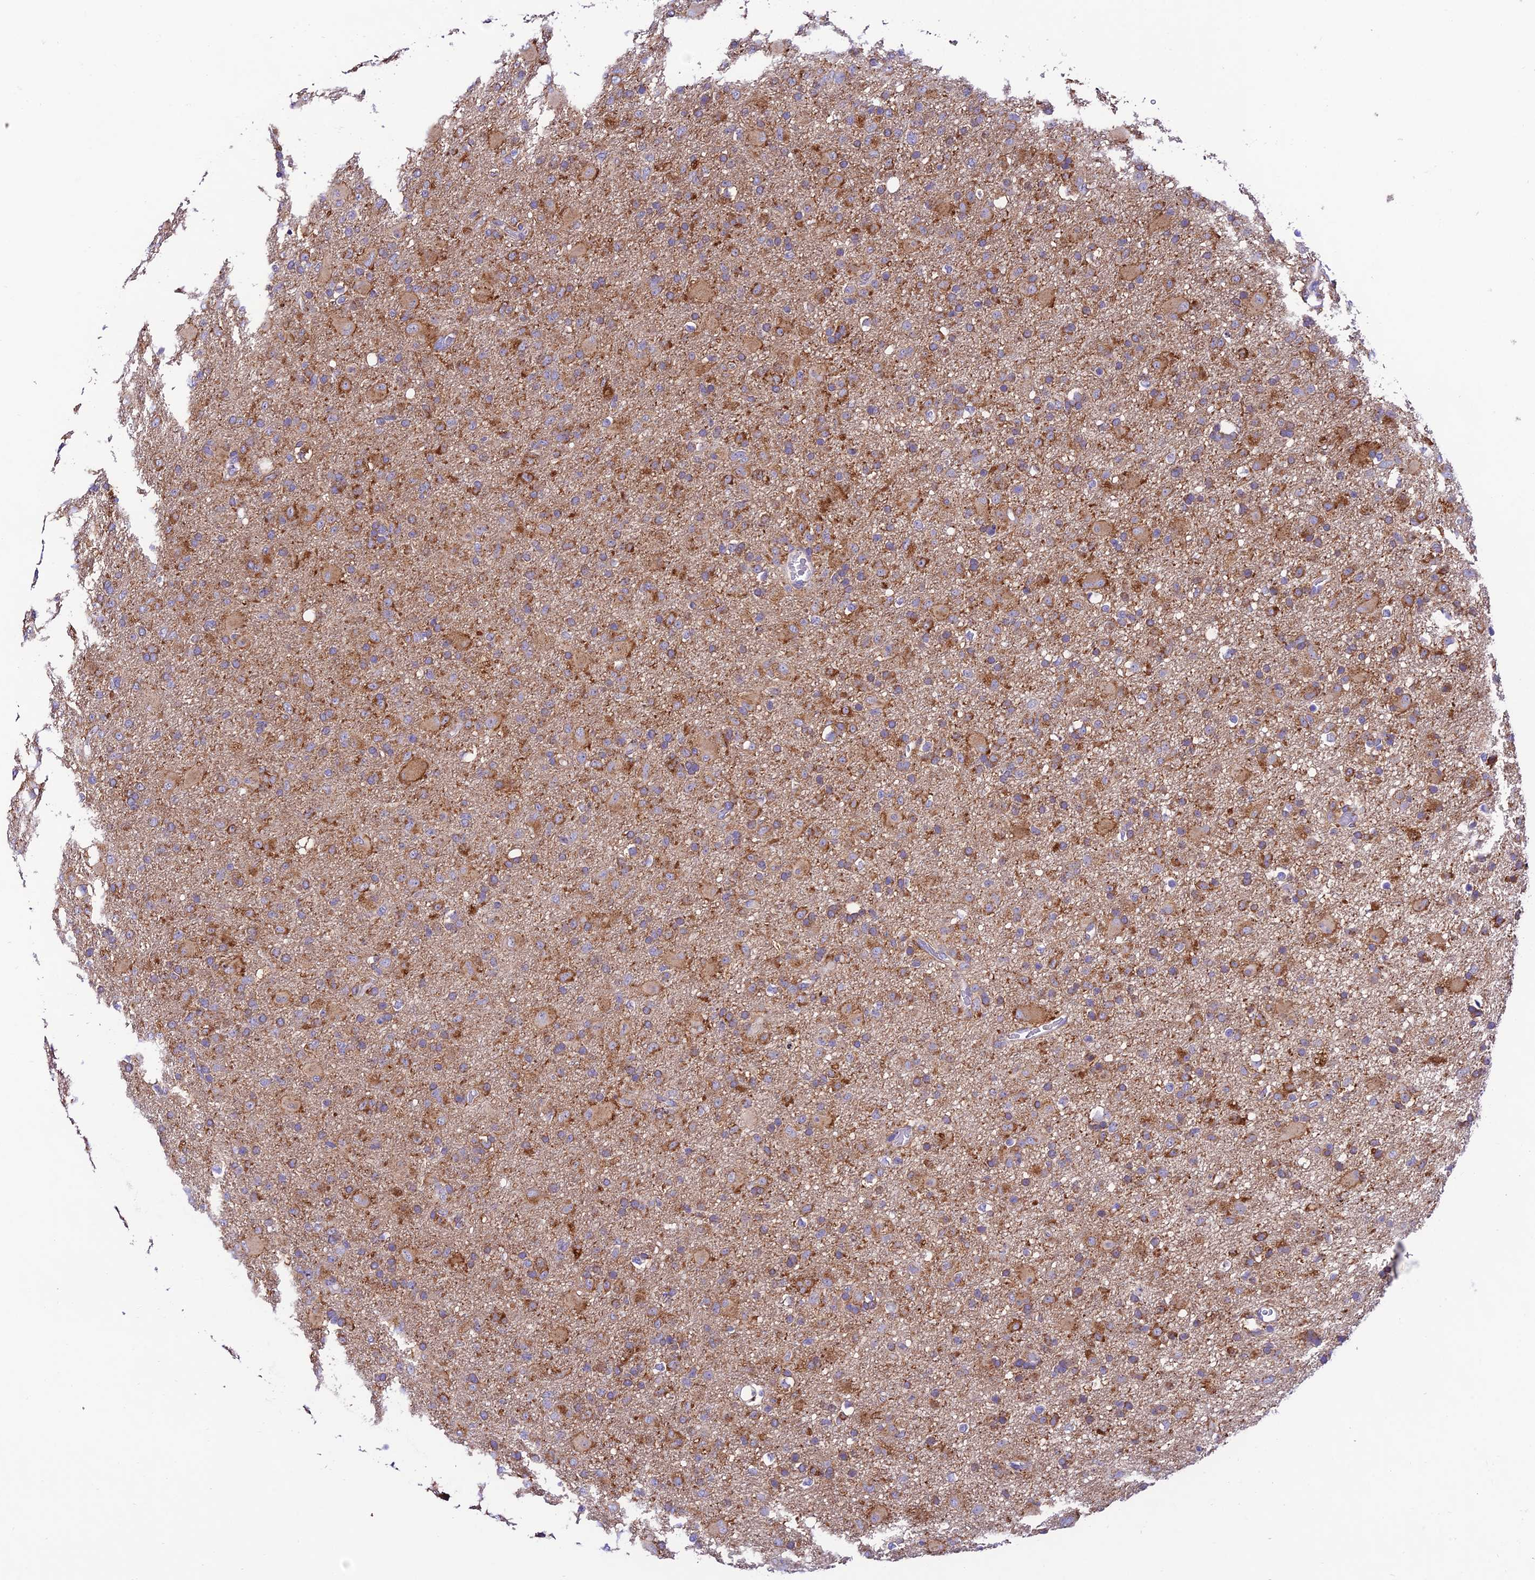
{"staining": {"intensity": "moderate", "quantity": "<25%", "location": "cytoplasmic/membranous"}, "tissue": "glioma", "cell_type": "Tumor cells", "image_type": "cancer", "snomed": [{"axis": "morphology", "description": "Glioma, malignant, Low grade"}, {"axis": "topography", "description": "Brain"}], "caption": "This photomicrograph exhibits malignant glioma (low-grade) stained with immunohistochemistry to label a protein in brown. The cytoplasmic/membranous of tumor cells show moderate positivity for the protein. Nuclei are counter-stained blue.", "gene": "LACTB2", "patient": {"sex": "male", "age": 65}}